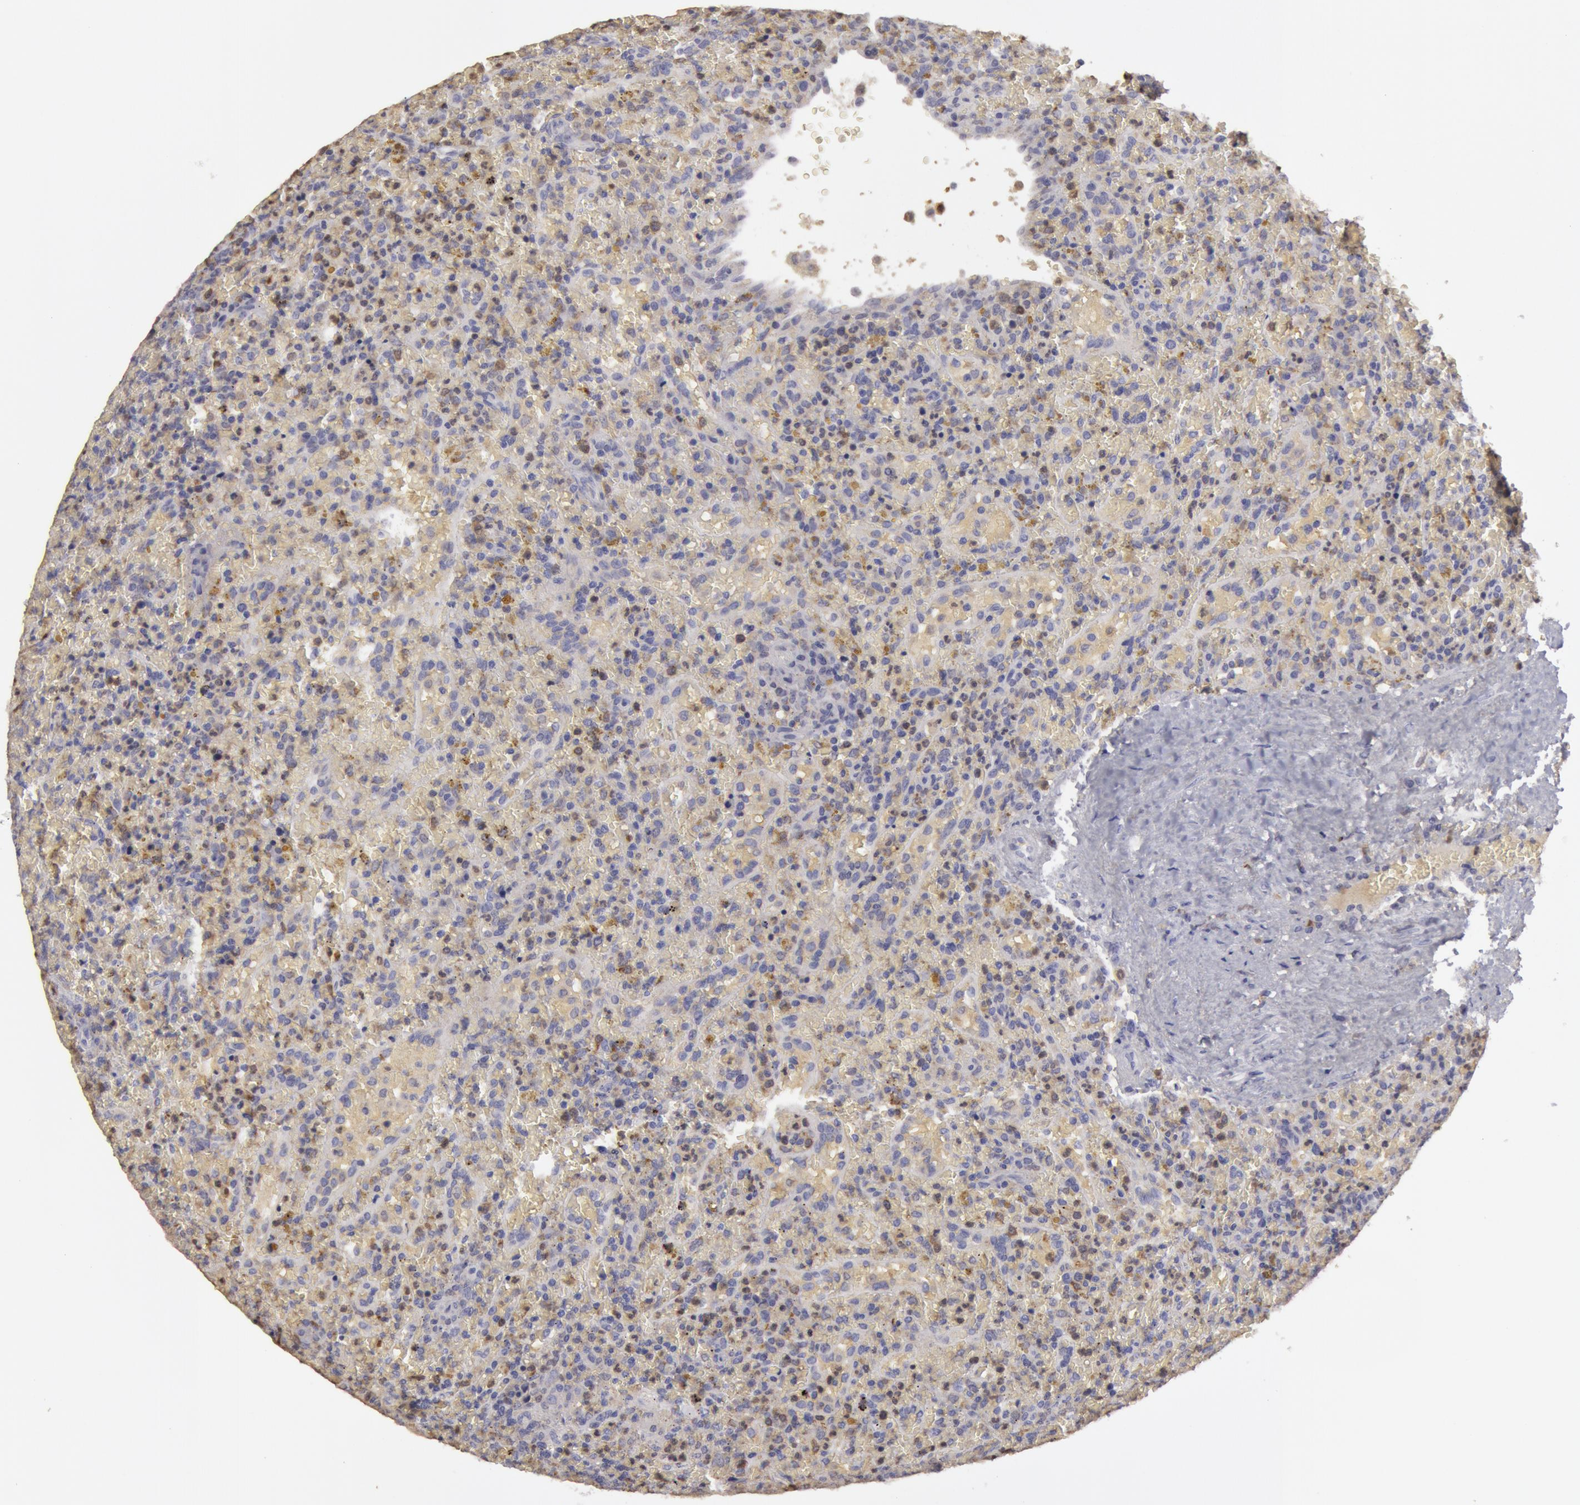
{"staining": {"intensity": "negative", "quantity": "none", "location": "none"}, "tissue": "lymphoma", "cell_type": "Tumor cells", "image_type": "cancer", "snomed": [{"axis": "morphology", "description": "Malignant lymphoma, non-Hodgkin's type, High grade"}, {"axis": "topography", "description": "Spleen"}, {"axis": "topography", "description": "Lymph node"}], "caption": "An immunohistochemistry (IHC) image of malignant lymphoma, non-Hodgkin's type (high-grade) is shown. There is no staining in tumor cells of malignant lymphoma, non-Hodgkin's type (high-grade). The staining was performed using DAB (3,3'-diaminobenzidine) to visualize the protein expression in brown, while the nuclei were stained in blue with hematoxylin (Magnification: 20x).", "gene": "CAT", "patient": {"sex": "female", "age": 70}}